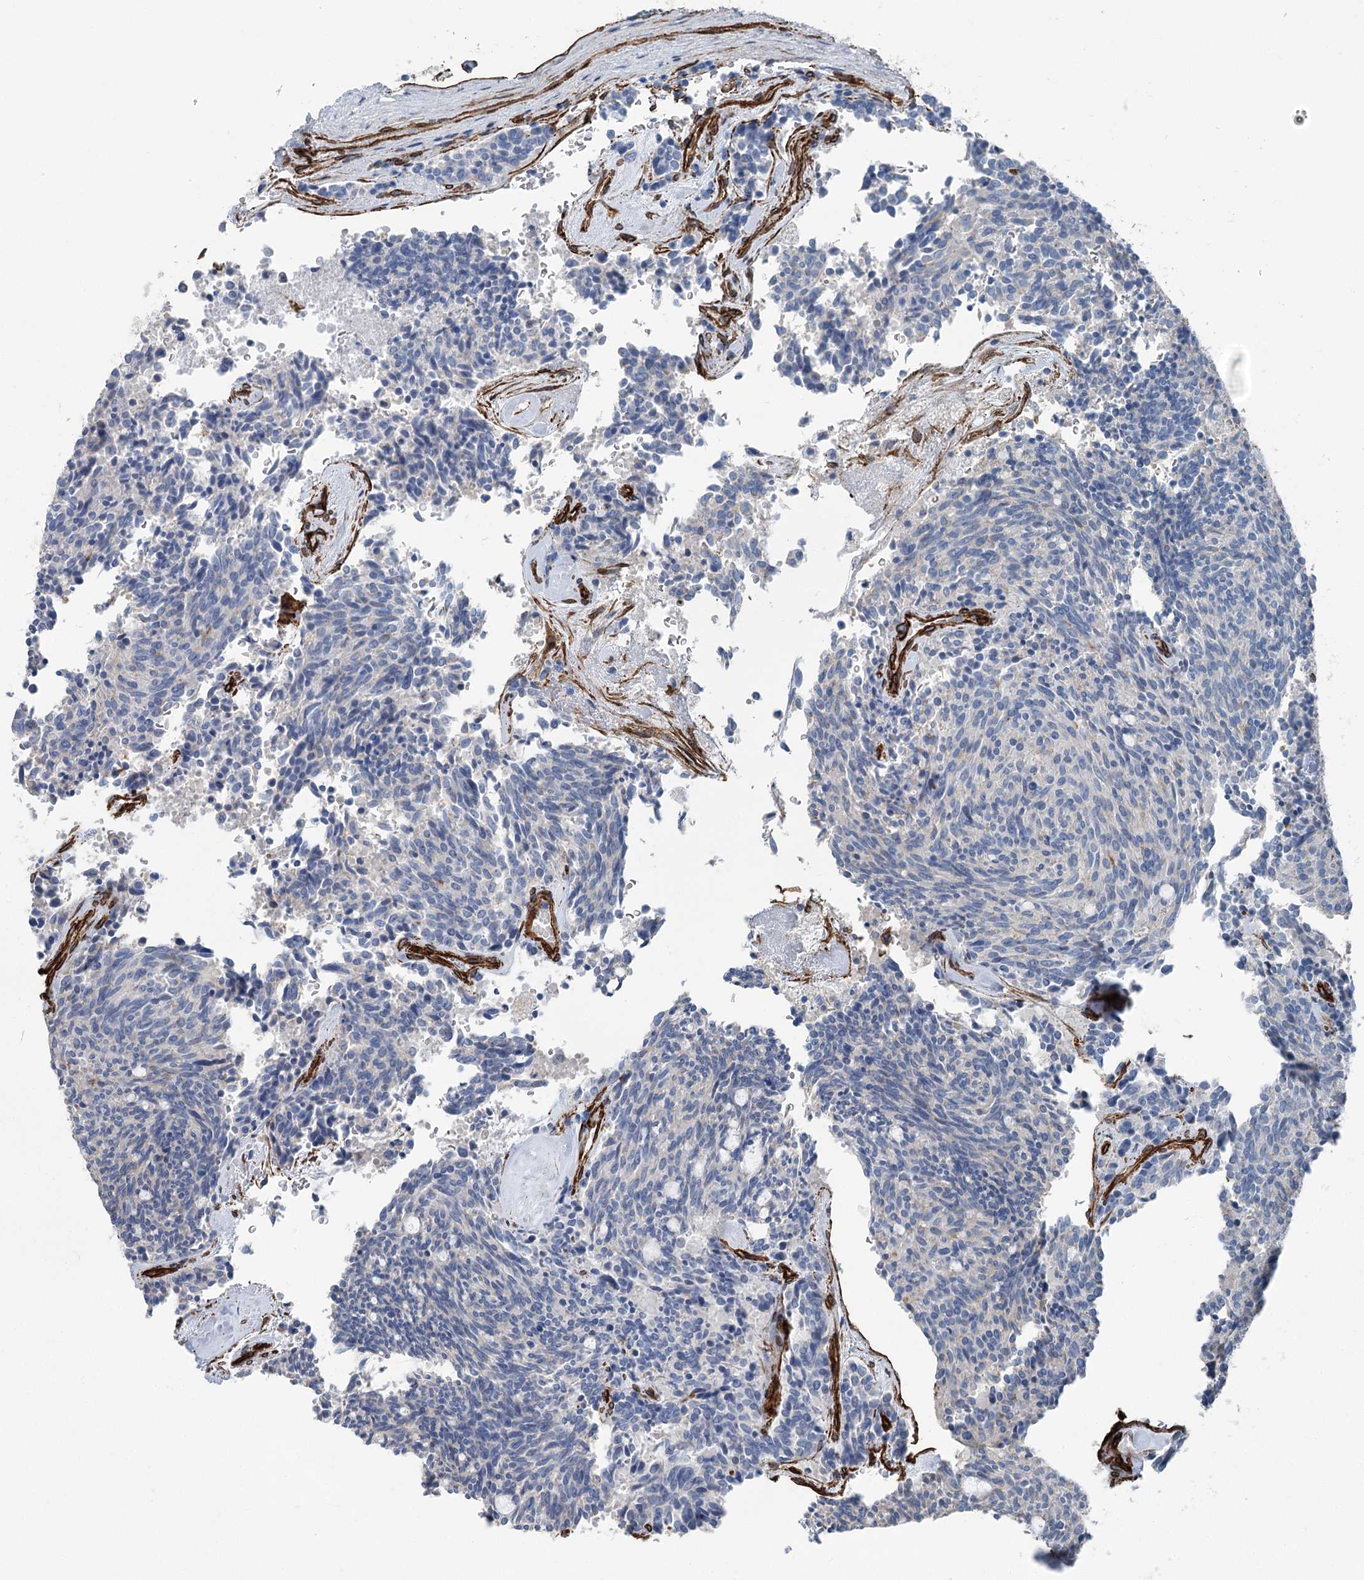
{"staining": {"intensity": "negative", "quantity": "none", "location": "none"}, "tissue": "carcinoid", "cell_type": "Tumor cells", "image_type": "cancer", "snomed": [{"axis": "morphology", "description": "Carcinoid, malignant, NOS"}, {"axis": "topography", "description": "Pancreas"}], "caption": "Tumor cells show no significant staining in carcinoid.", "gene": "IQSEC1", "patient": {"sex": "female", "age": 54}}